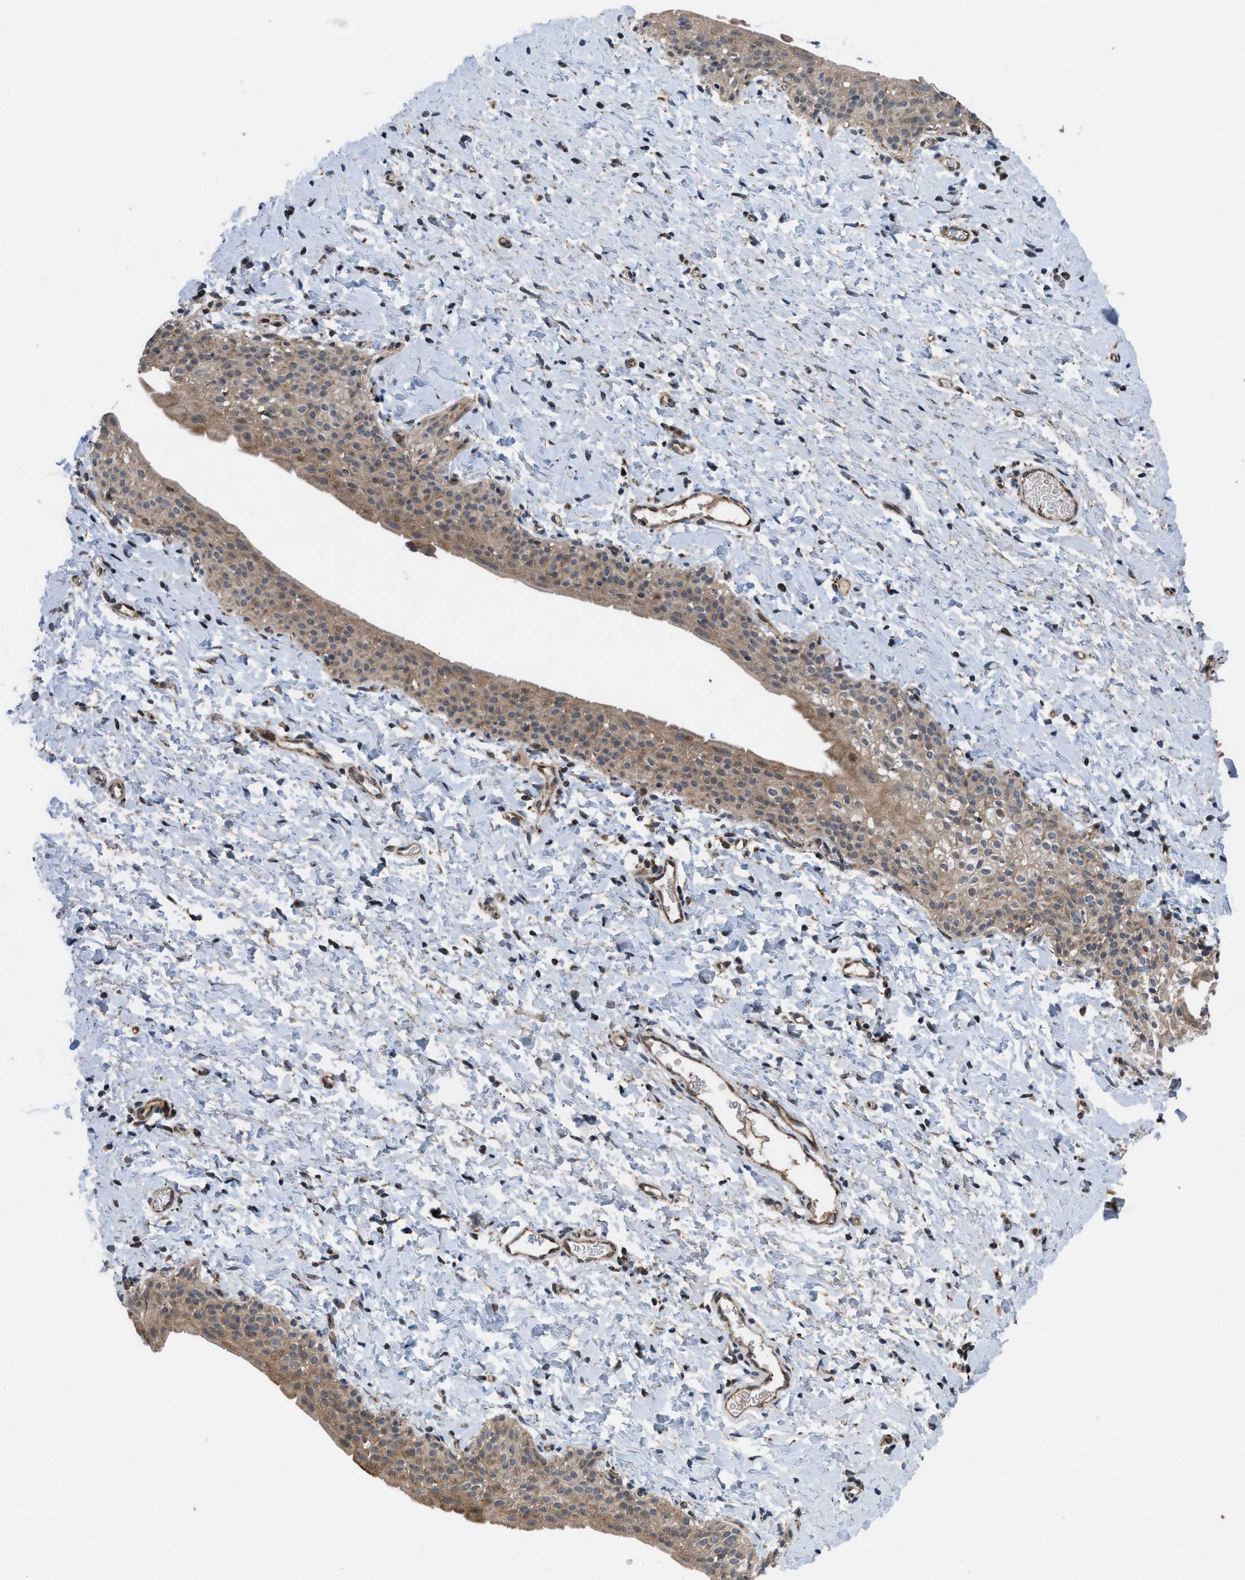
{"staining": {"intensity": "weak", "quantity": ">75%", "location": "cytoplasmic/membranous"}, "tissue": "smooth muscle", "cell_type": "Smooth muscle cells", "image_type": "normal", "snomed": [{"axis": "morphology", "description": "Normal tissue, NOS"}, {"axis": "topography", "description": "Smooth muscle"}], "caption": "Smooth muscle cells demonstrate low levels of weak cytoplasmic/membranous positivity in approximately >75% of cells in unremarkable human smooth muscle.", "gene": "AP3M2", "patient": {"sex": "male", "age": 16}}